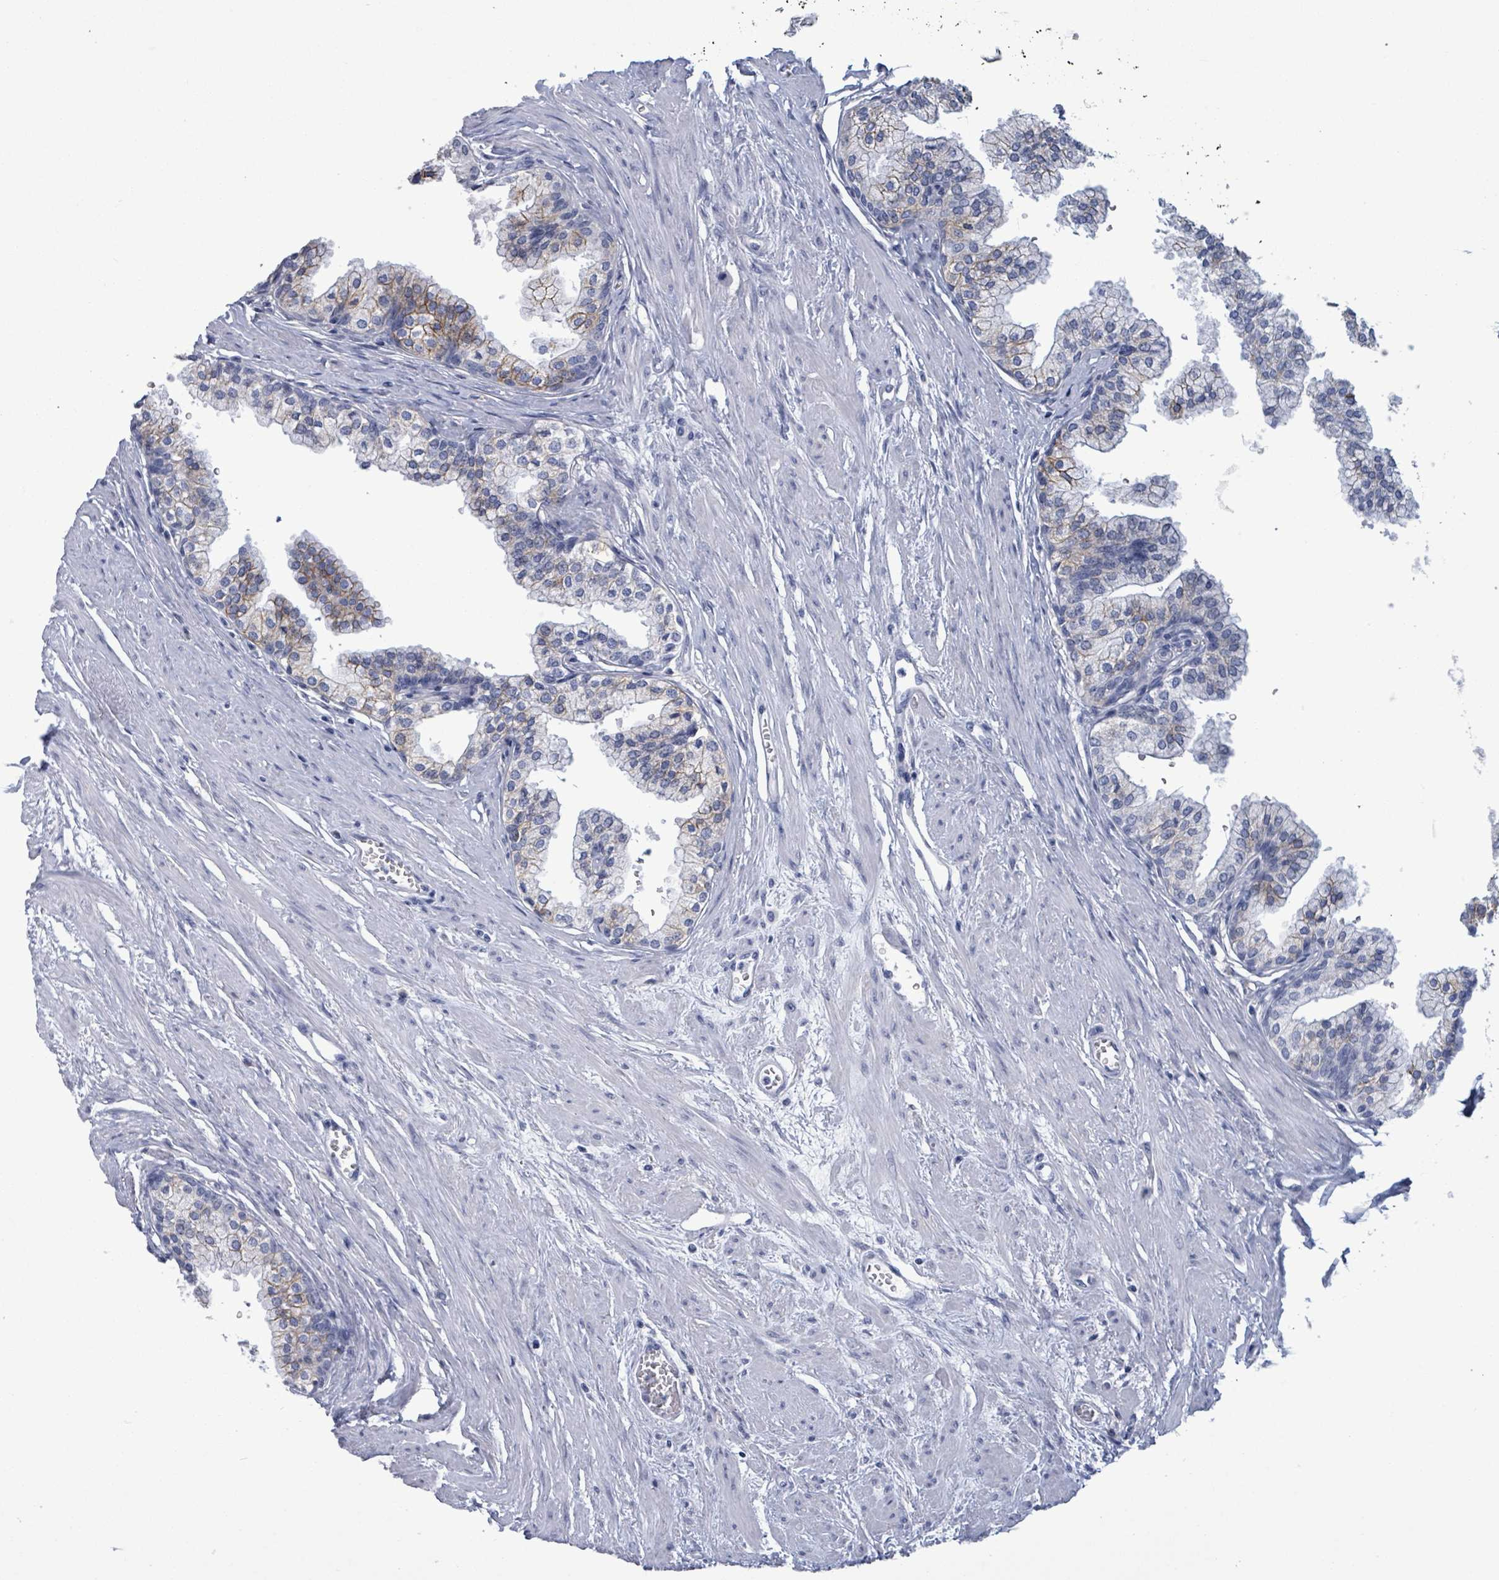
{"staining": {"intensity": "moderate", "quantity": "25%-75%", "location": "cytoplasmic/membranous"}, "tissue": "prostate", "cell_type": "Glandular cells", "image_type": "normal", "snomed": [{"axis": "morphology", "description": "Normal tissue, NOS"}, {"axis": "topography", "description": "Prostate"}], "caption": "Brown immunohistochemical staining in normal human prostate exhibits moderate cytoplasmic/membranous expression in about 25%-75% of glandular cells. The staining was performed using DAB to visualize the protein expression in brown, while the nuclei were stained in blue with hematoxylin (Magnification: 20x).", "gene": "BSG", "patient": {"sex": "male", "age": 60}}